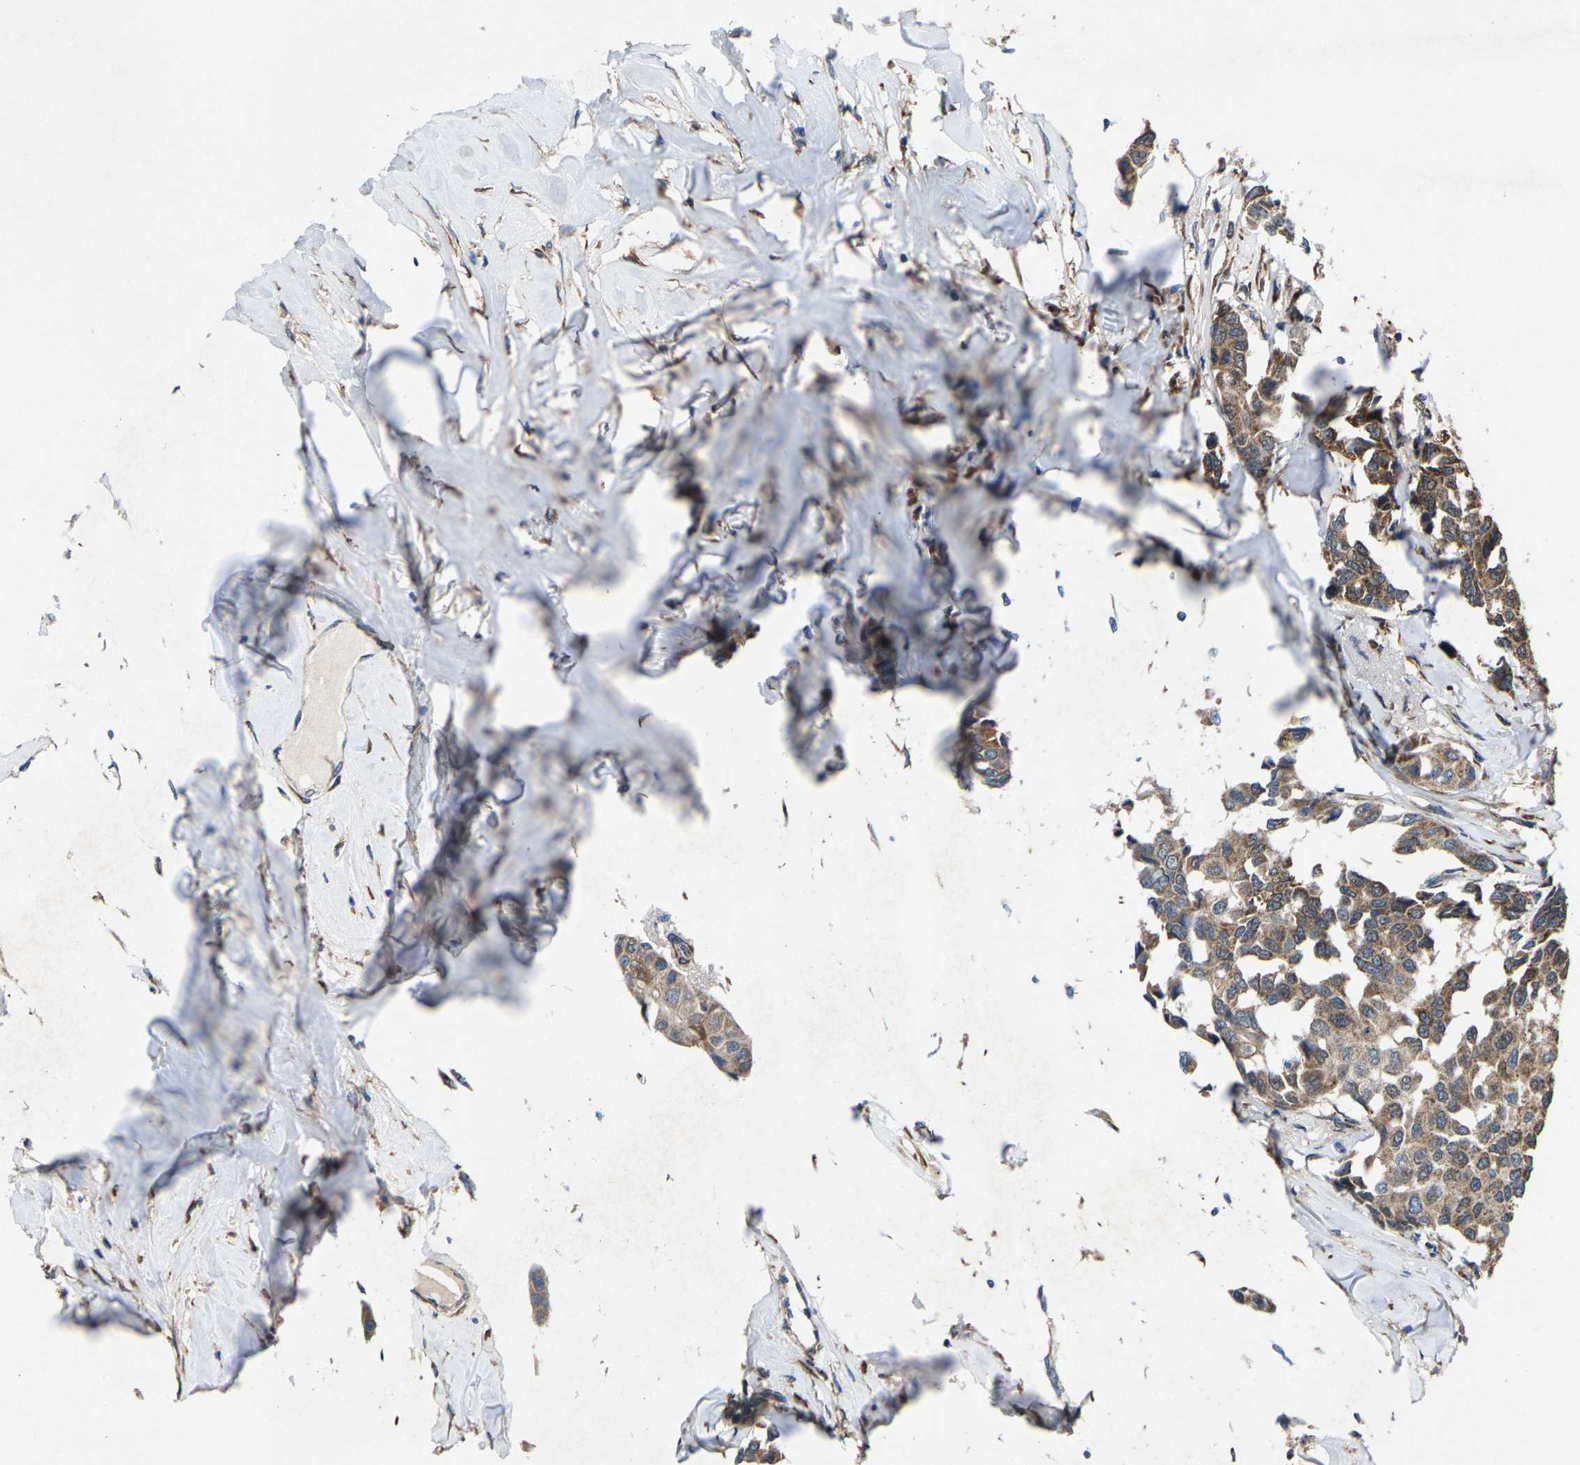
{"staining": {"intensity": "moderate", "quantity": ">75%", "location": "cytoplasmic/membranous"}, "tissue": "breast cancer", "cell_type": "Tumor cells", "image_type": "cancer", "snomed": [{"axis": "morphology", "description": "Duct carcinoma"}, {"axis": "topography", "description": "Breast"}], "caption": "DAB (3,3'-diaminobenzidine) immunohistochemical staining of breast cancer (invasive ductal carcinoma) reveals moderate cytoplasmic/membranous protein staining in about >75% of tumor cells.", "gene": "PDP1", "patient": {"sex": "female", "age": 80}}